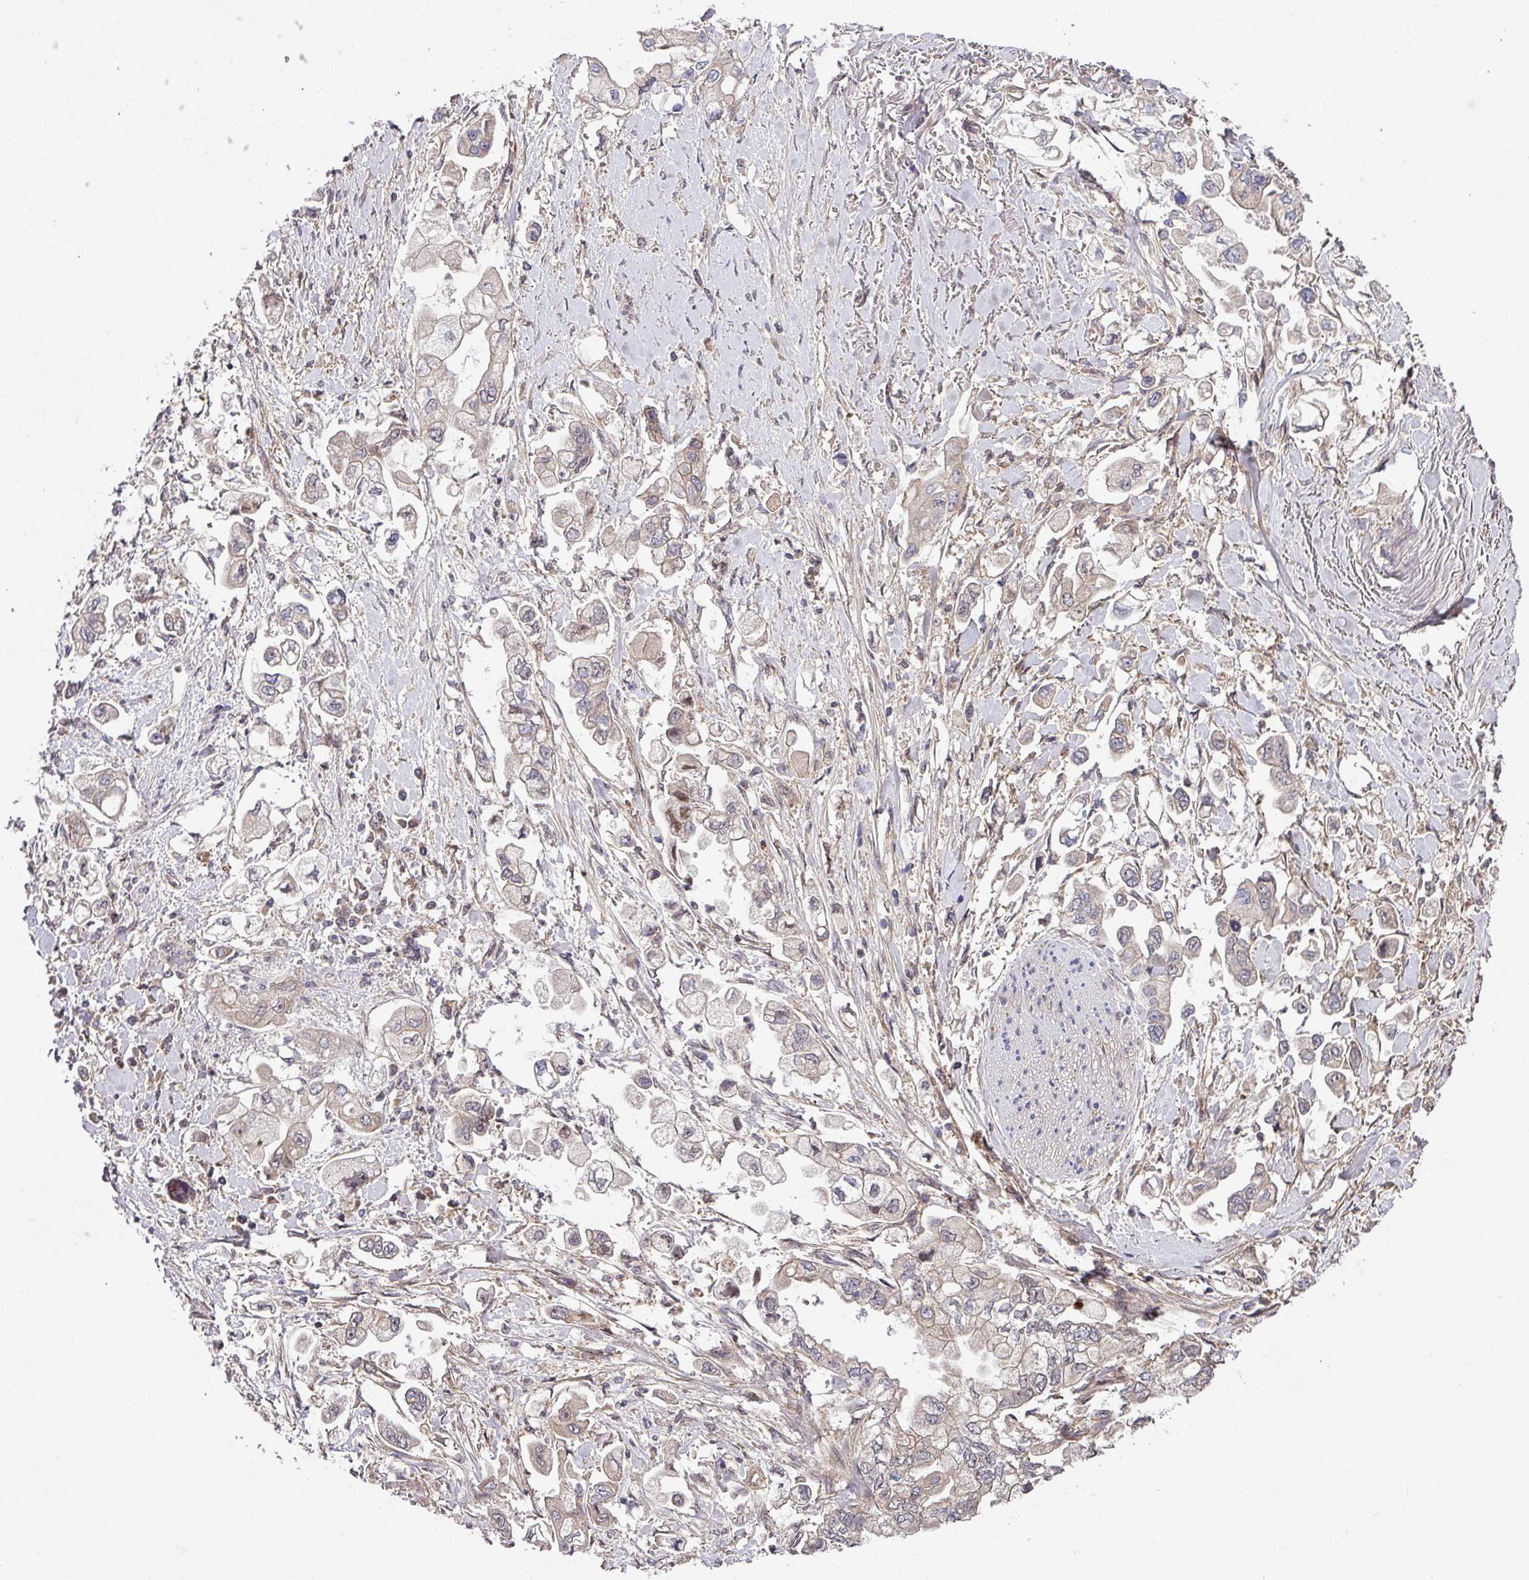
{"staining": {"intensity": "weak", "quantity": "25%-75%", "location": "cytoplasmic/membranous,nuclear"}, "tissue": "stomach cancer", "cell_type": "Tumor cells", "image_type": "cancer", "snomed": [{"axis": "morphology", "description": "Adenocarcinoma, NOS"}, {"axis": "topography", "description": "Stomach"}], "caption": "Stomach cancer stained with a brown dye exhibits weak cytoplasmic/membranous and nuclear positive expression in about 25%-75% of tumor cells.", "gene": "CAMLG", "patient": {"sex": "male", "age": 62}}